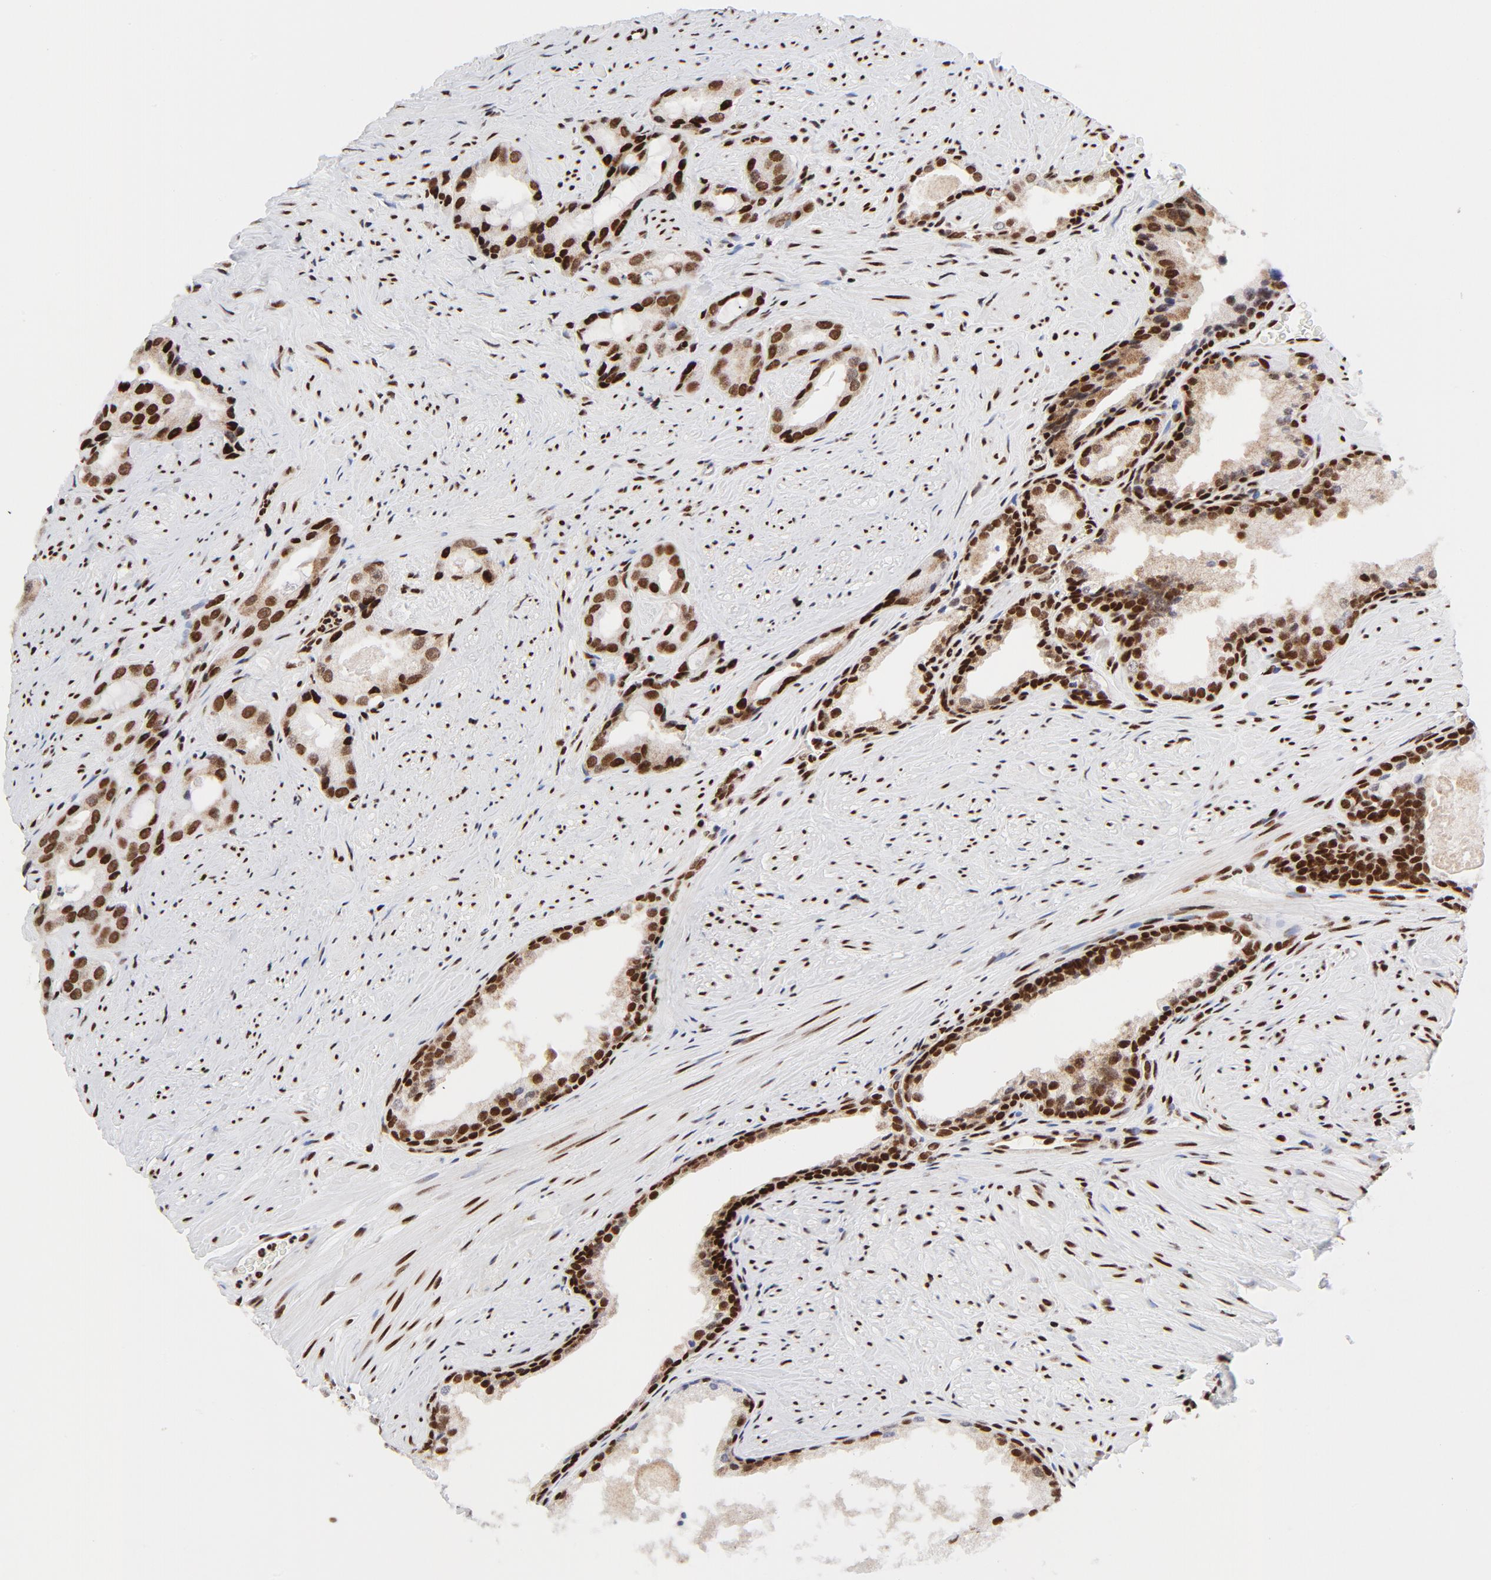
{"staining": {"intensity": "strong", "quantity": ">75%", "location": "cytoplasmic/membranous,nuclear"}, "tissue": "prostate cancer", "cell_type": "Tumor cells", "image_type": "cancer", "snomed": [{"axis": "morphology", "description": "Adenocarcinoma, Medium grade"}, {"axis": "topography", "description": "Prostate"}], "caption": "The image reveals immunohistochemical staining of prostate cancer (adenocarcinoma (medium-grade)). There is strong cytoplasmic/membranous and nuclear expression is present in about >75% of tumor cells. (brown staining indicates protein expression, while blue staining denotes nuclei).", "gene": "NFYB", "patient": {"sex": "male", "age": 60}}